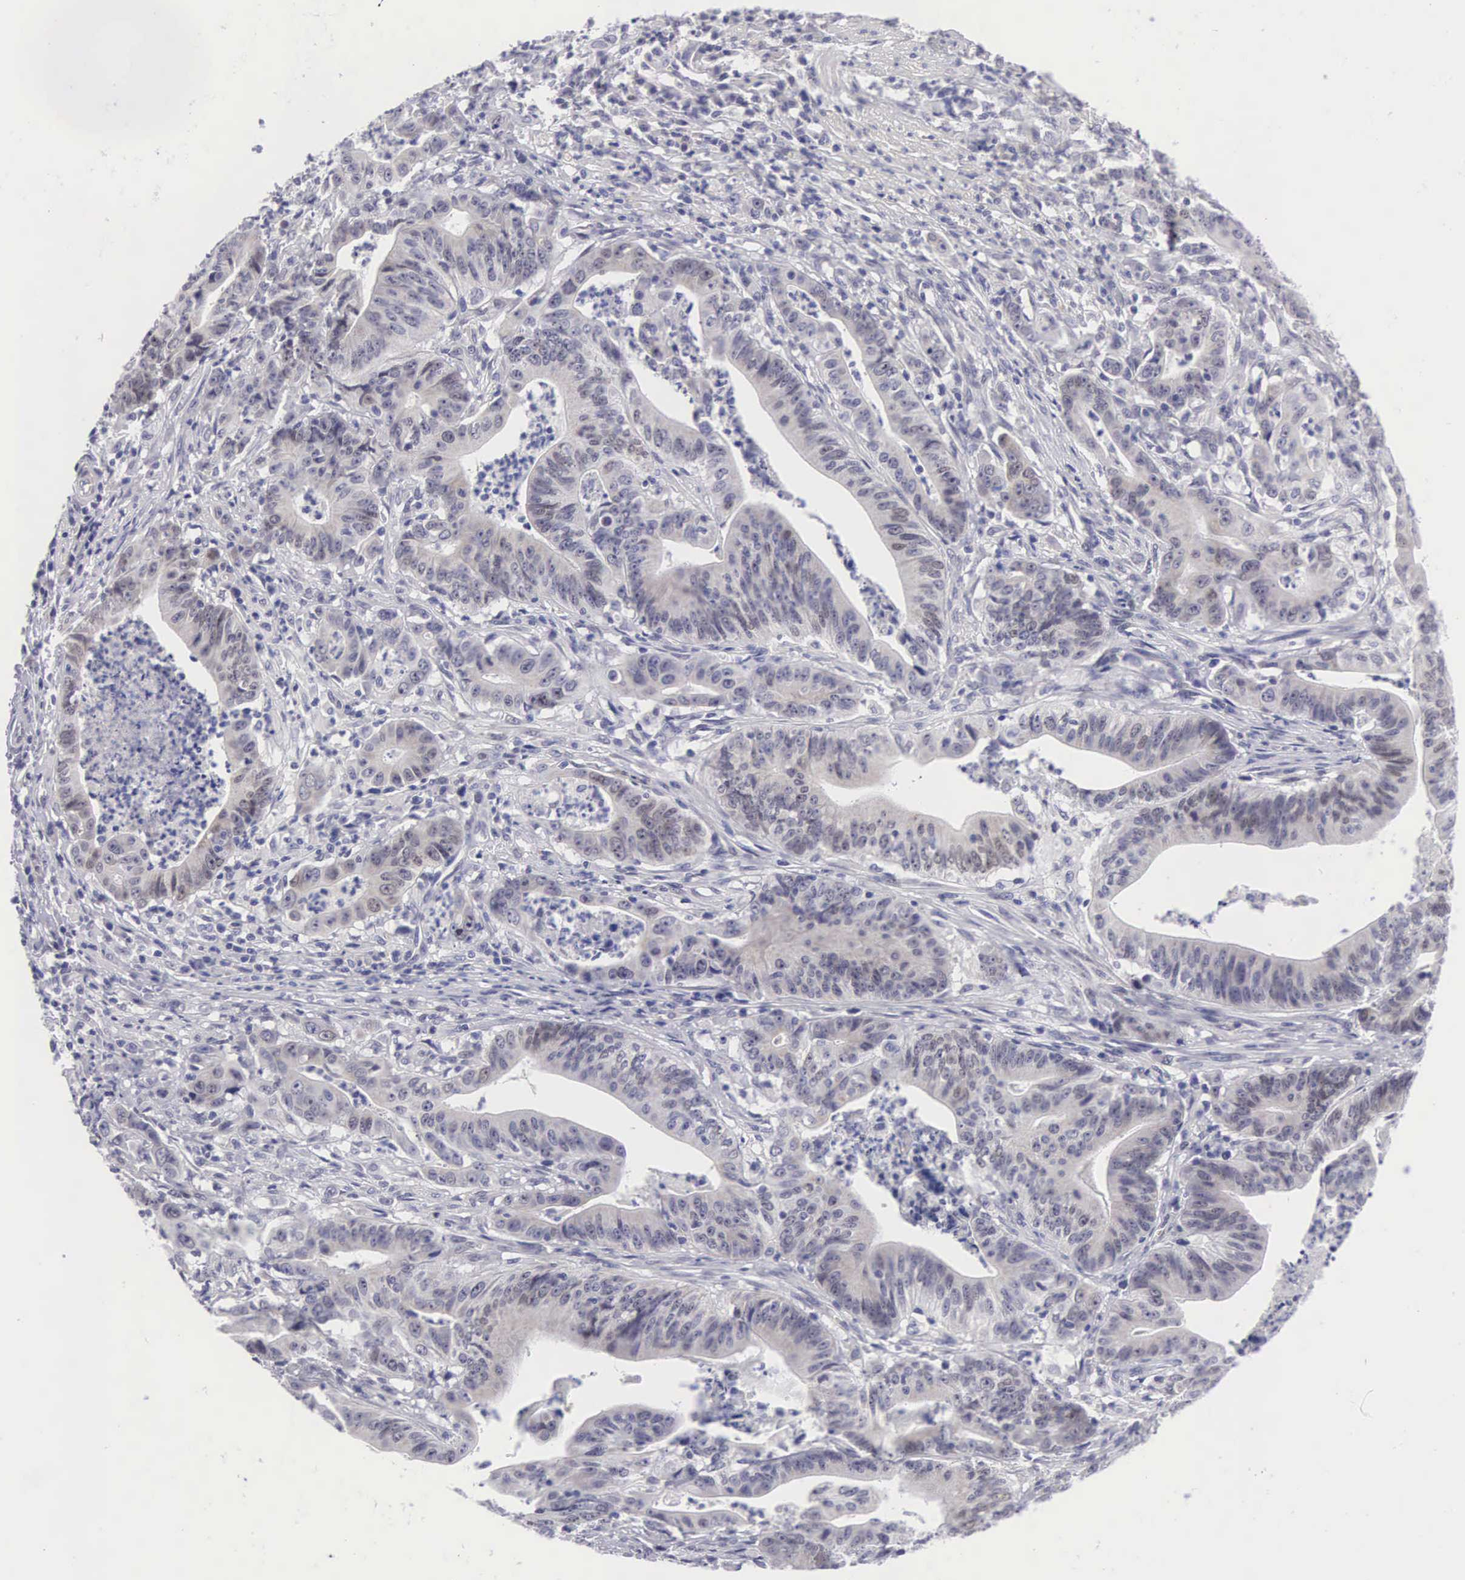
{"staining": {"intensity": "weak", "quantity": "25%-75%", "location": "cytoplasmic/membranous"}, "tissue": "stomach cancer", "cell_type": "Tumor cells", "image_type": "cancer", "snomed": [{"axis": "morphology", "description": "Adenocarcinoma, NOS"}, {"axis": "topography", "description": "Stomach, lower"}], "caption": "Tumor cells demonstrate low levels of weak cytoplasmic/membranous staining in approximately 25%-75% of cells in stomach cancer (adenocarcinoma).", "gene": "SOX11", "patient": {"sex": "female", "age": 86}}